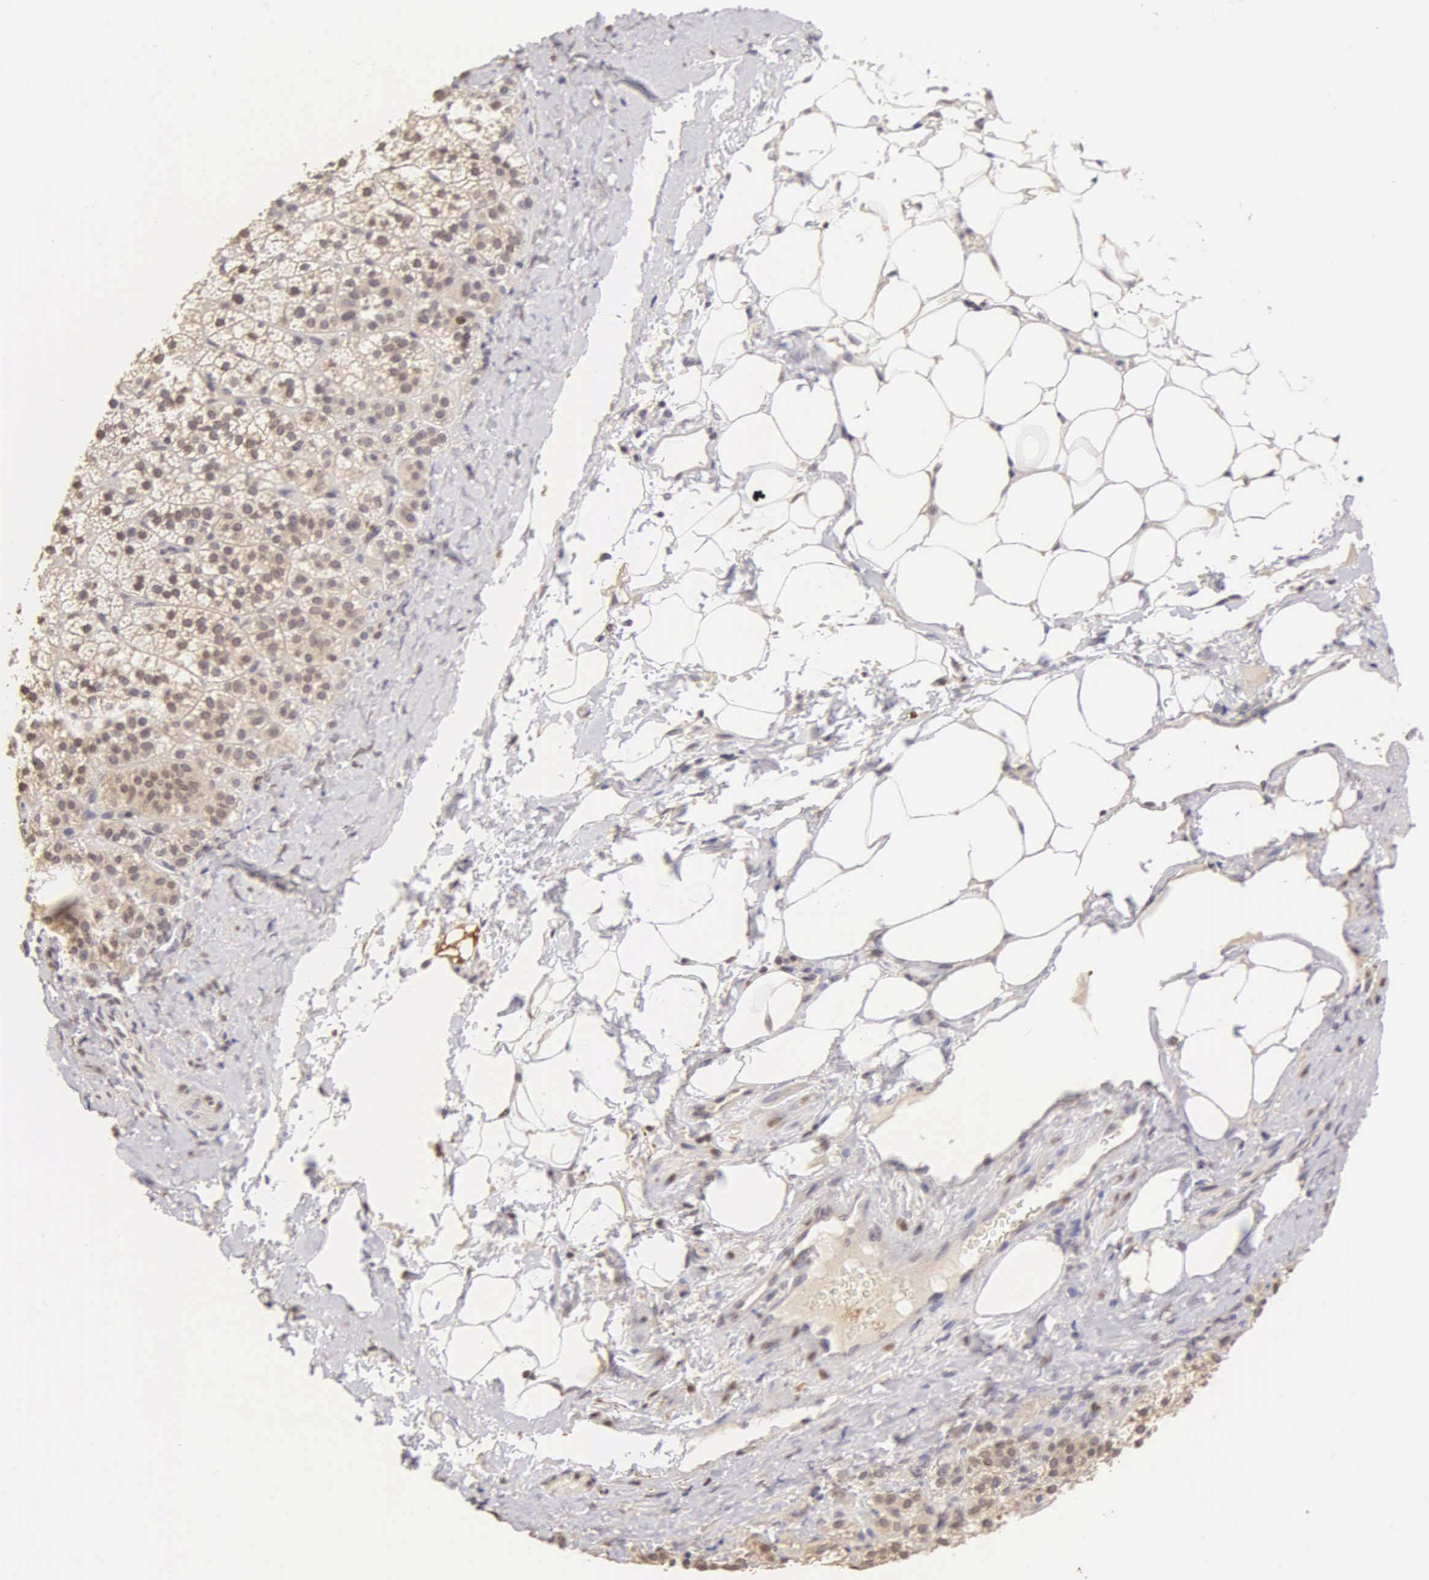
{"staining": {"intensity": "weak", "quantity": "25%-75%", "location": "cytoplasmic/membranous,nuclear"}, "tissue": "adrenal gland", "cell_type": "Glandular cells", "image_type": "normal", "snomed": [{"axis": "morphology", "description": "Normal tissue, NOS"}, {"axis": "topography", "description": "Adrenal gland"}], "caption": "High-power microscopy captured an IHC histopathology image of normal adrenal gland, revealing weak cytoplasmic/membranous,nuclear staining in approximately 25%-75% of glandular cells. (Stains: DAB in brown, nuclei in blue, Microscopy: brightfield microscopy at high magnification).", "gene": "MKI67", "patient": {"sex": "male", "age": 53}}